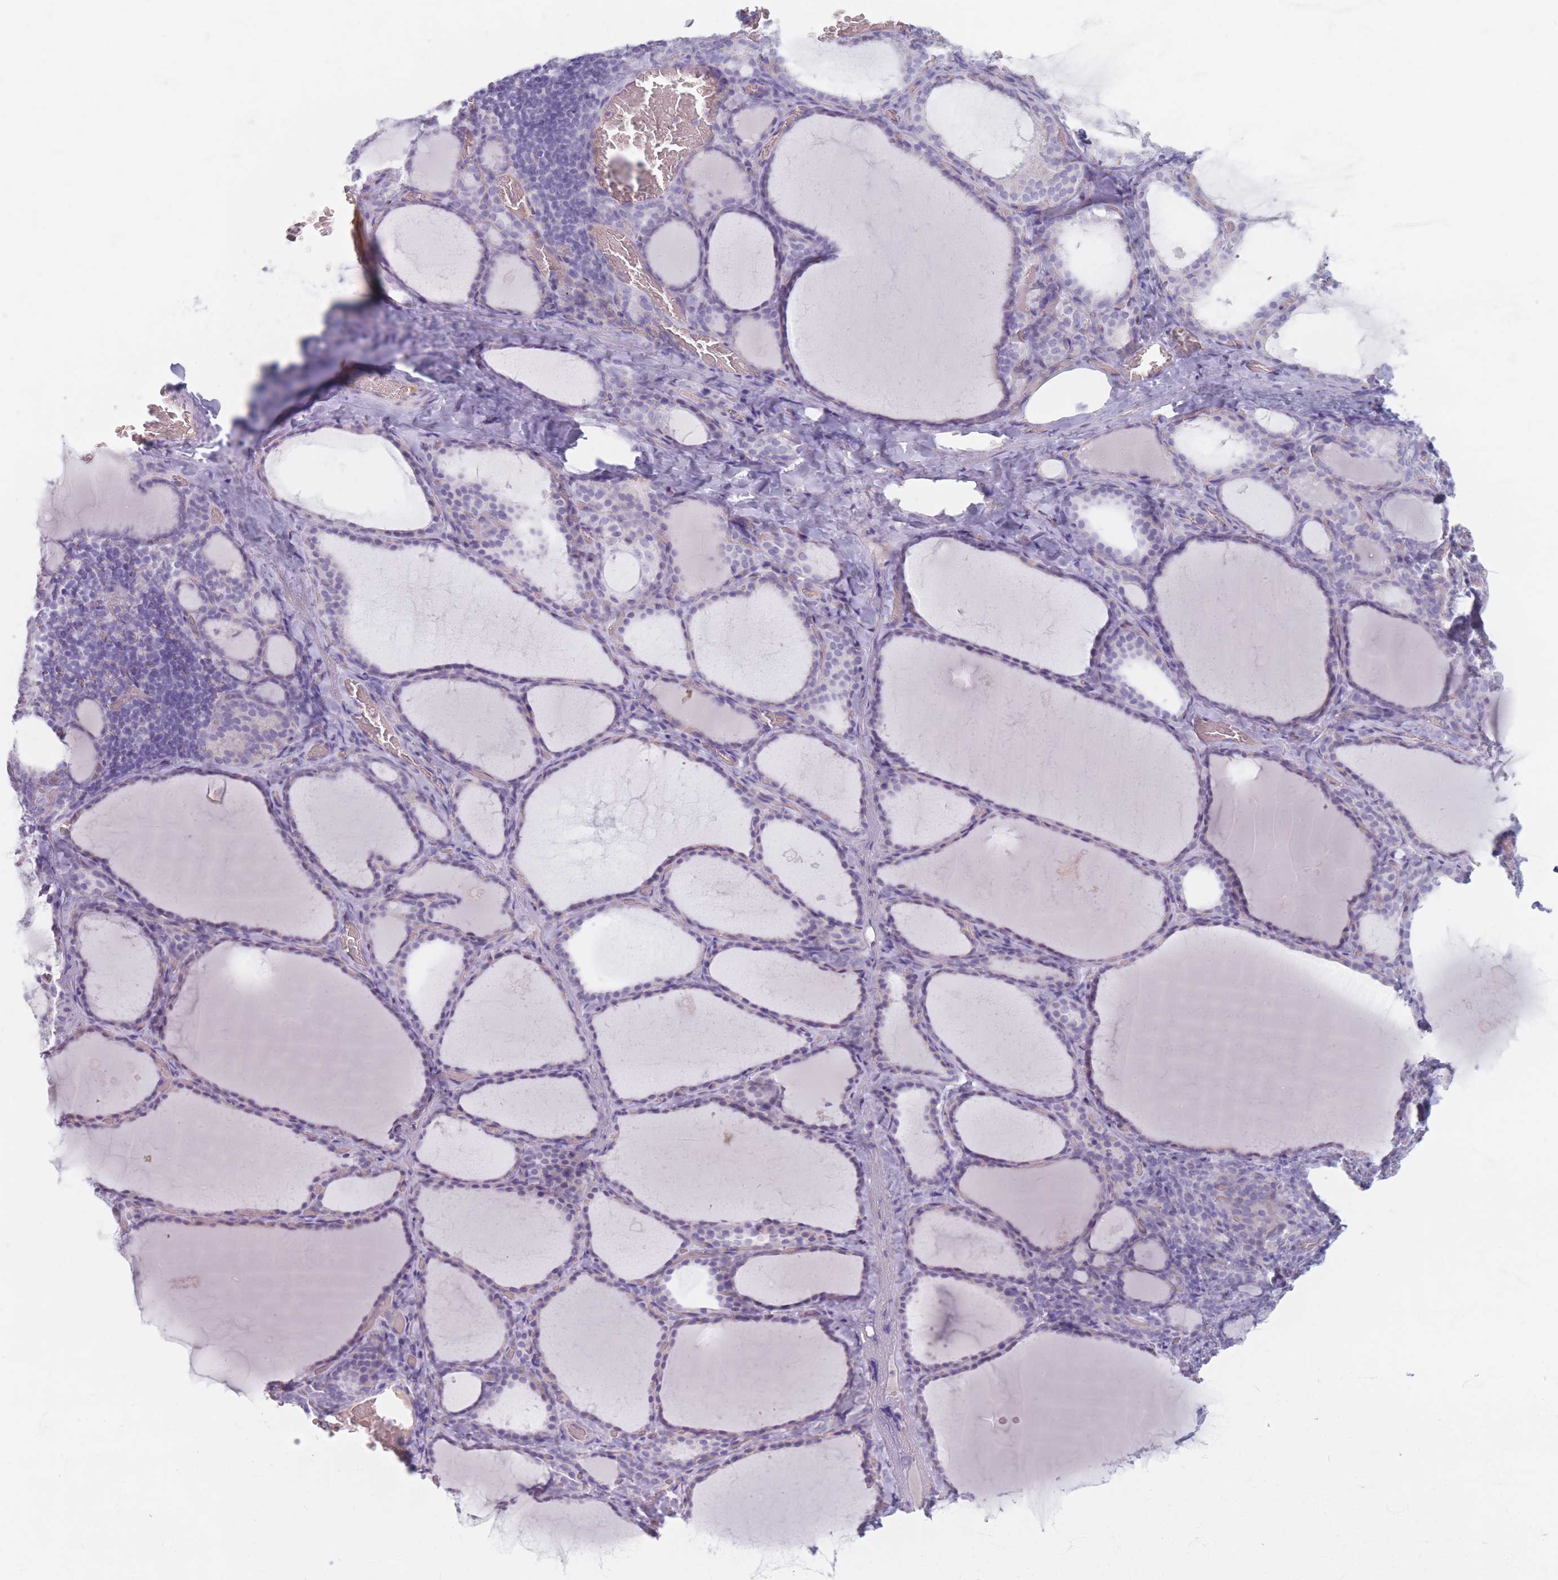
{"staining": {"intensity": "negative", "quantity": "none", "location": "none"}, "tissue": "thyroid gland", "cell_type": "Glandular cells", "image_type": "normal", "snomed": [{"axis": "morphology", "description": "Normal tissue, NOS"}, {"axis": "topography", "description": "Thyroid gland"}], "caption": "Immunohistochemistry (IHC) image of unremarkable thyroid gland: thyroid gland stained with DAB exhibits no significant protein expression in glandular cells.", "gene": "PIGM", "patient": {"sex": "female", "age": 39}}